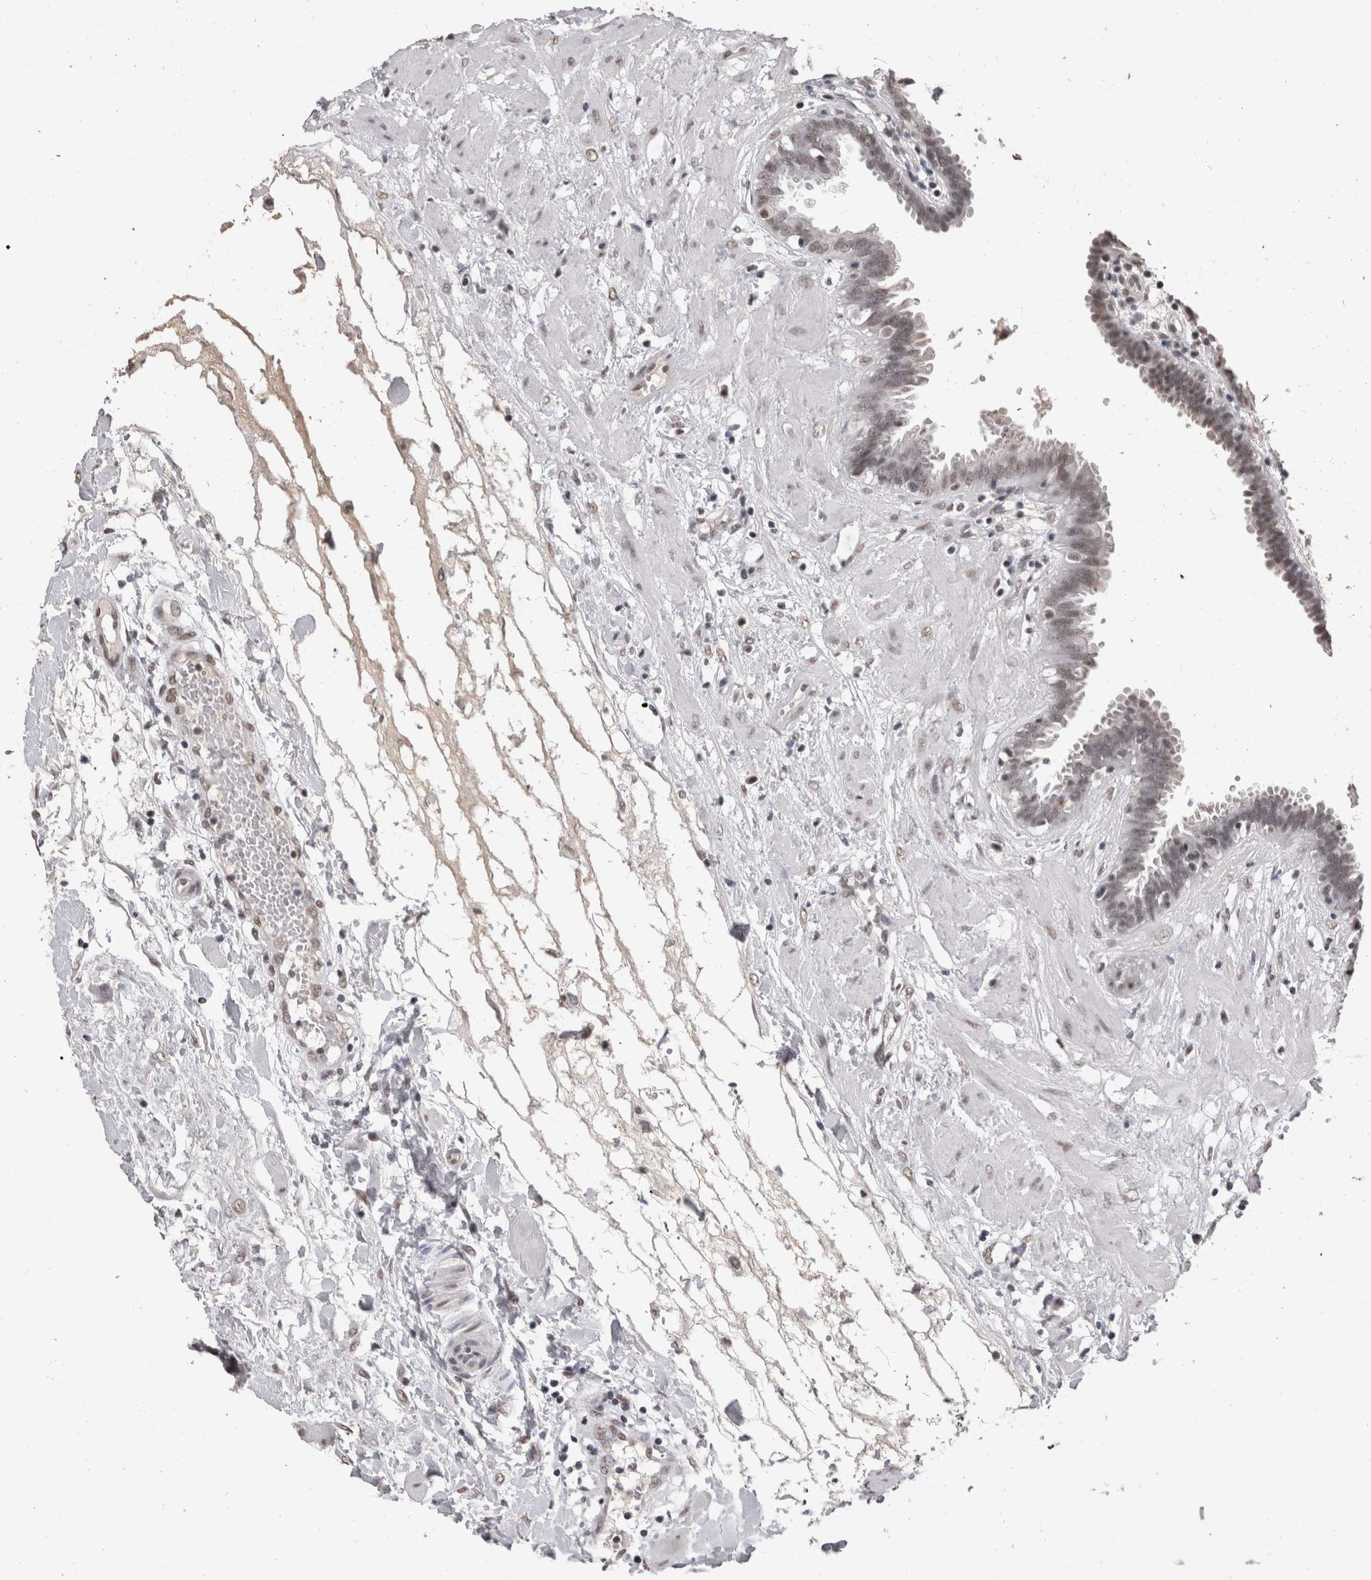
{"staining": {"intensity": "moderate", "quantity": "<25%", "location": "nuclear"}, "tissue": "fallopian tube", "cell_type": "Glandular cells", "image_type": "normal", "snomed": [{"axis": "morphology", "description": "Normal tissue, NOS"}, {"axis": "topography", "description": "Fallopian tube"}, {"axis": "topography", "description": "Placenta"}], "caption": "This photomicrograph exhibits immunohistochemistry staining of normal fallopian tube, with low moderate nuclear staining in approximately <25% of glandular cells.", "gene": "DDX17", "patient": {"sex": "female", "age": 32}}